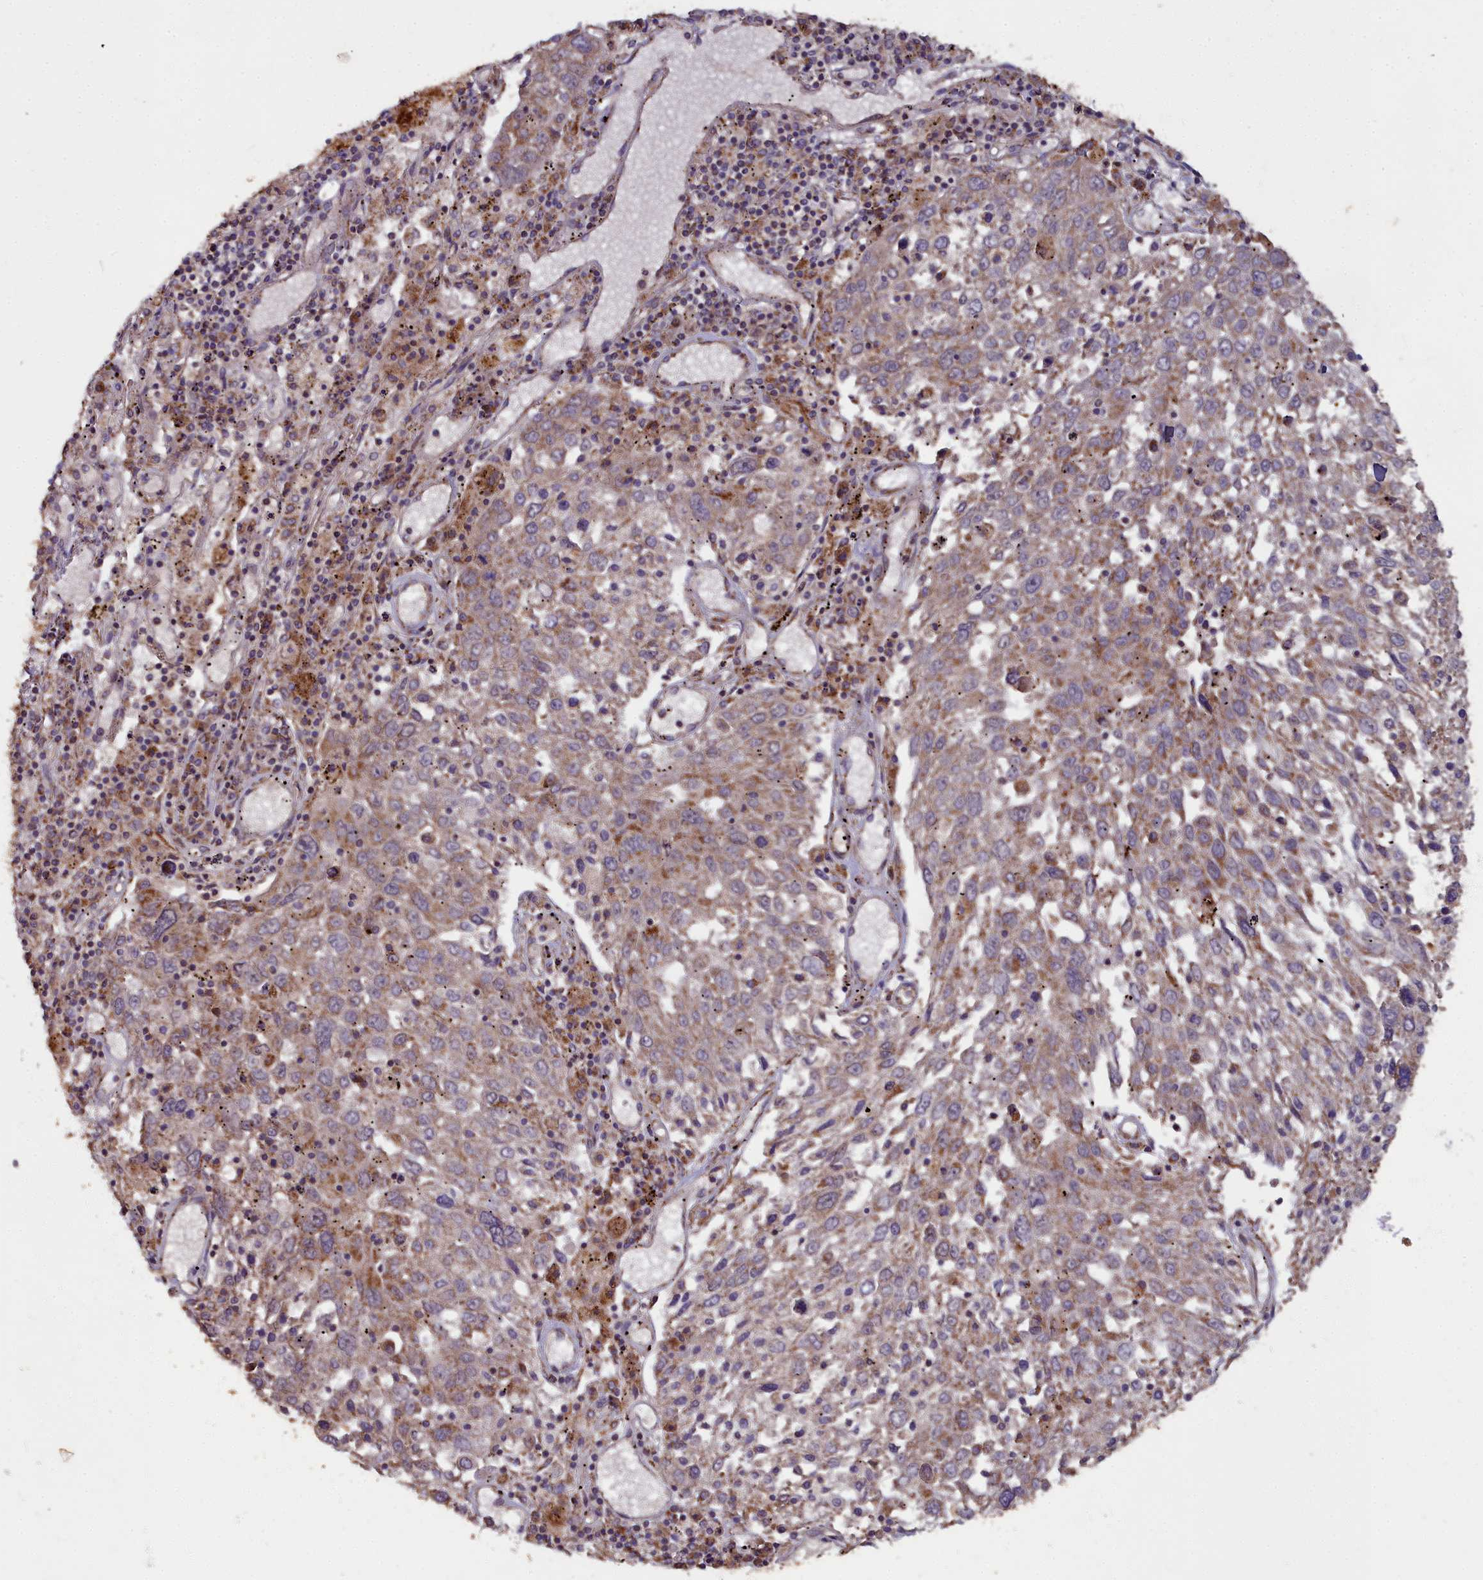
{"staining": {"intensity": "moderate", "quantity": "<25%", "location": "cytoplasmic/membranous"}, "tissue": "lung cancer", "cell_type": "Tumor cells", "image_type": "cancer", "snomed": [{"axis": "morphology", "description": "Squamous cell carcinoma, NOS"}, {"axis": "topography", "description": "Lung"}], "caption": "IHC (DAB (3,3'-diaminobenzidine)) staining of human lung cancer exhibits moderate cytoplasmic/membranous protein staining in about <25% of tumor cells.", "gene": "COX11", "patient": {"sex": "male", "age": 65}}